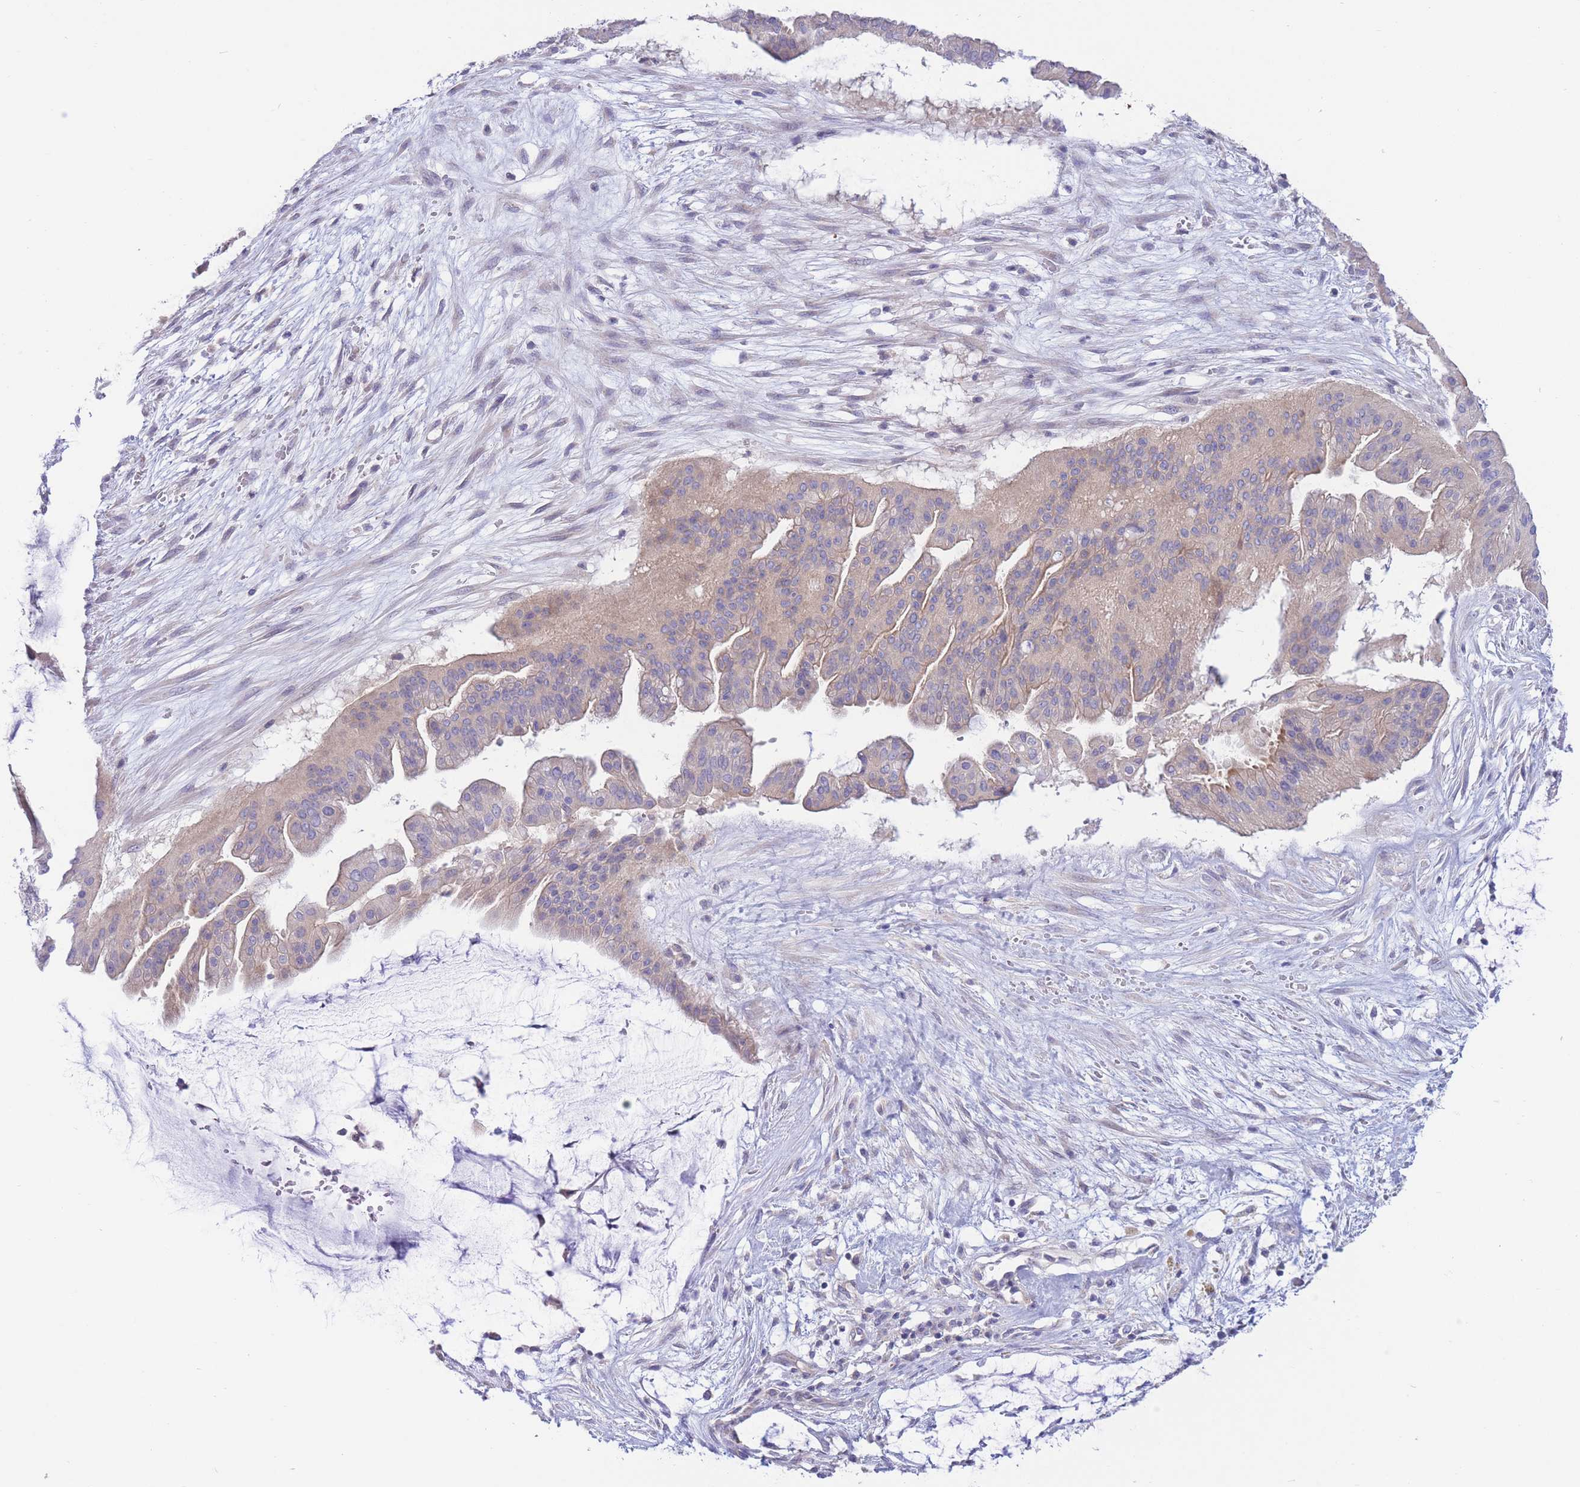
{"staining": {"intensity": "weak", "quantity": "25%-75%", "location": "cytoplasmic/membranous"}, "tissue": "ovarian cancer", "cell_type": "Tumor cells", "image_type": "cancer", "snomed": [{"axis": "morphology", "description": "Cystadenocarcinoma, mucinous, NOS"}, {"axis": "topography", "description": "Ovary"}], "caption": "The histopathology image demonstrates immunohistochemical staining of mucinous cystadenocarcinoma (ovarian). There is weak cytoplasmic/membranous staining is appreciated in about 25%-75% of tumor cells. The protein of interest is stained brown, and the nuclei are stained in blue (DAB IHC with brightfield microscopy, high magnification).", "gene": "ALS2CL", "patient": {"sex": "female", "age": 73}}